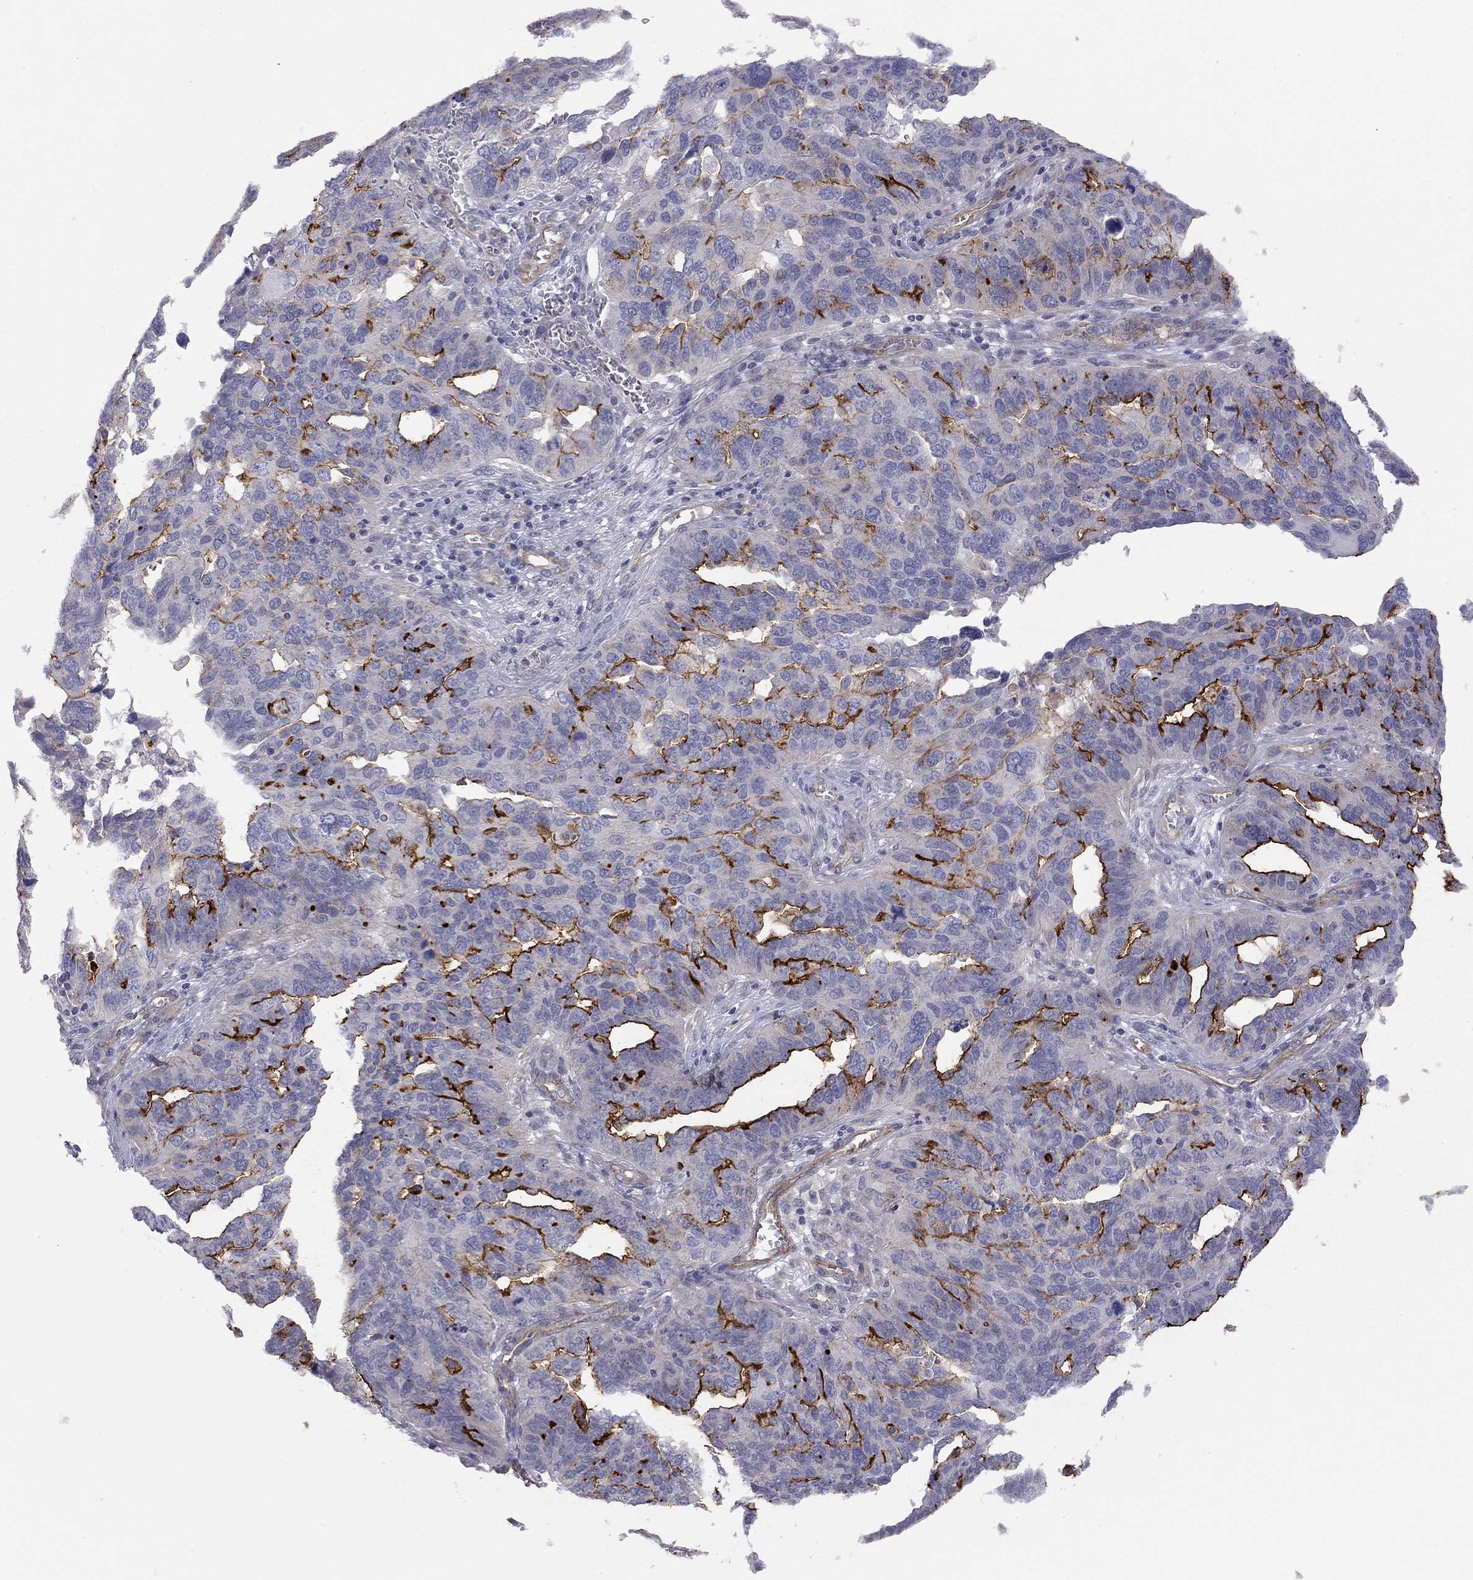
{"staining": {"intensity": "strong", "quantity": "25%-75%", "location": "cytoplasmic/membranous"}, "tissue": "ovarian cancer", "cell_type": "Tumor cells", "image_type": "cancer", "snomed": [{"axis": "morphology", "description": "Carcinoma, endometroid"}, {"axis": "topography", "description": "Soft tissue"}, {"axis": "topography", "description": "Ovary"}], "caption": "Ovarian cancer stained with DAB immunohistochemistry exhibits high levels of strong cytoplasmic/membranous positivity in about 25%-75% of tumor cells.", "gene": "GPRC5B", "patient": {"sex": "female", "age": 52}}